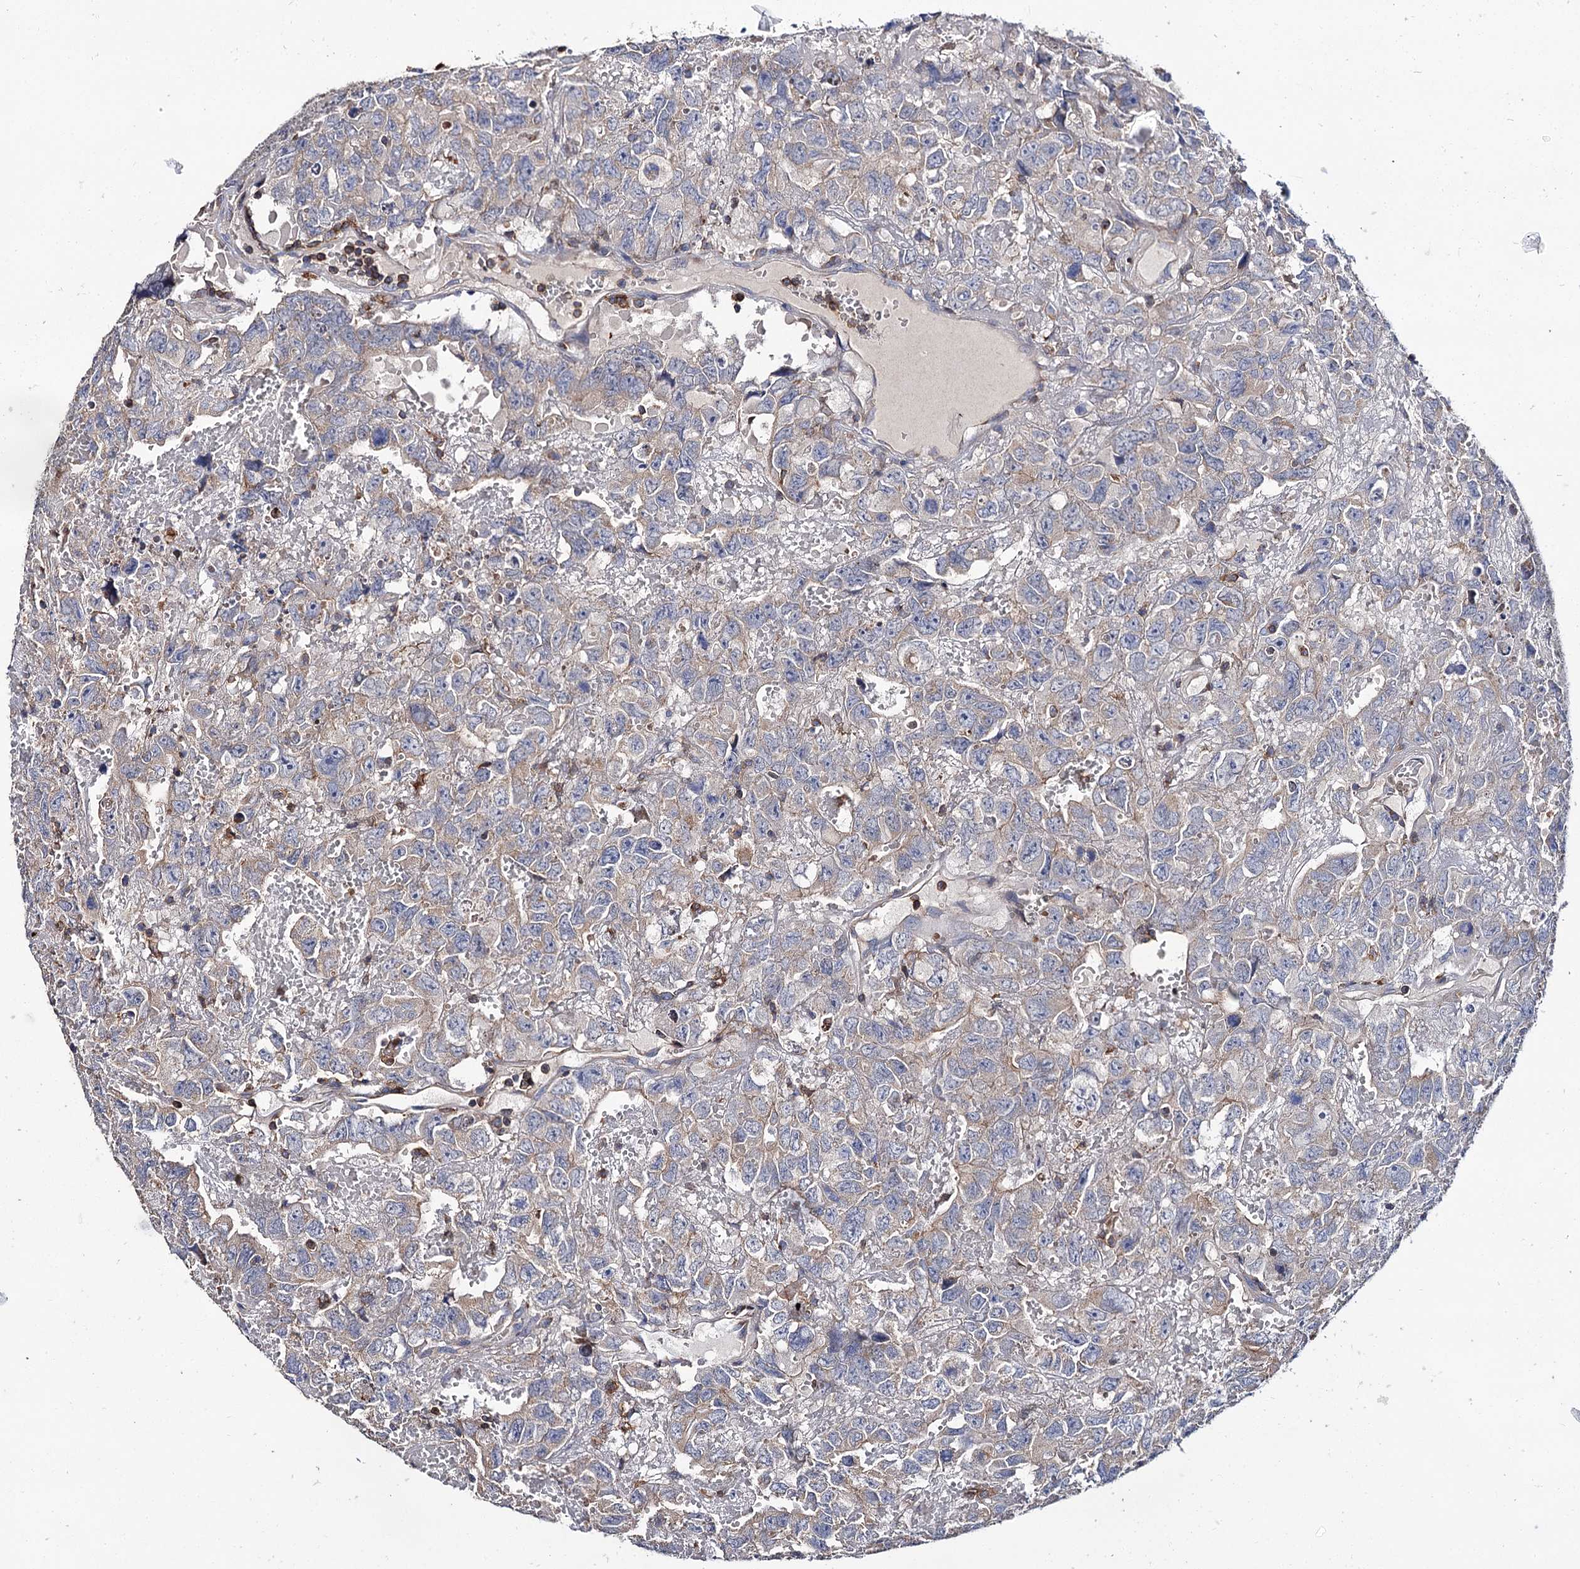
{"staining": {"intensity": "moderate", "quantity": "<25%", "location": "cytoplasmic/membranous"}, "tissue": "testis cancer", "cell_type": "Tumor cells", "image_type": "cancer", "snomed": [{"axis": "morphology", "description": "Carcinoma, Embryonal, NOS"}, {"axis": "topography", "description": "Testis"}], "caption": "Testis cancer (embryonal carcinoma) stained for a protein displays moderate cytoplasmic/membranous positivity in tumor cells.", "gene": "UBASH3B", "patient": {"sex": "male", "age": 45}}